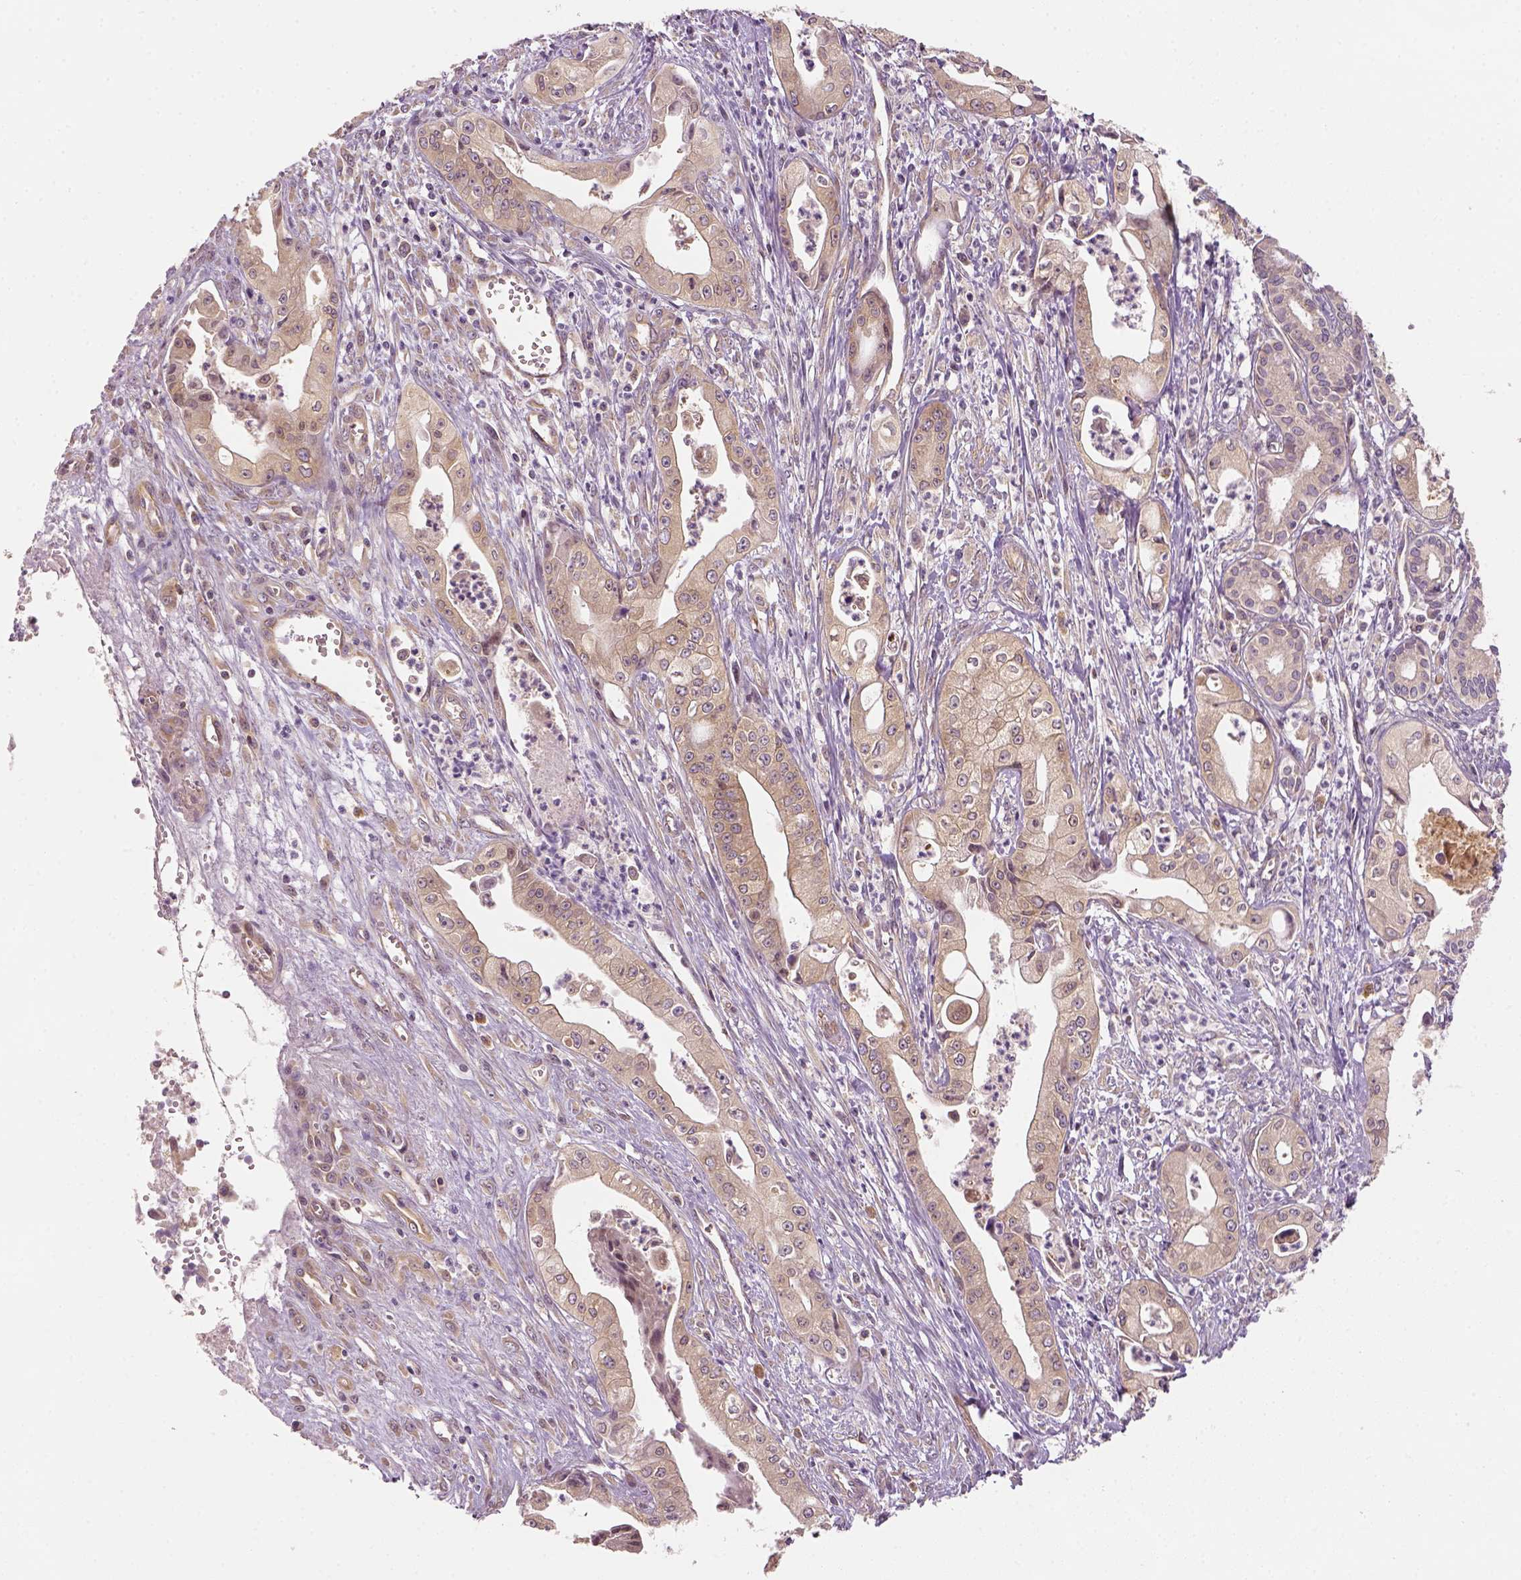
{"staining": {"intensity": "weak", "quantity": ">75%", "location": "cytoplasmic/membranous"}, "tissue": "pancreatic cancer", "cell_type": "Tumor cells", "image_type": "cancer", "snomed": [{"axis": "morphology", "description": "Adenocarcinoma, NOS"}, {"axis": "topography", "description": "Pancreas"}], "caption": "This image displays IHC staining of pancreatic cancer, with low weak cytoplasmic/membranous expression in approximately >75% of tumor cells.", "gene": "PAIP1", "patient": {"sex": "female", "age": 65}}